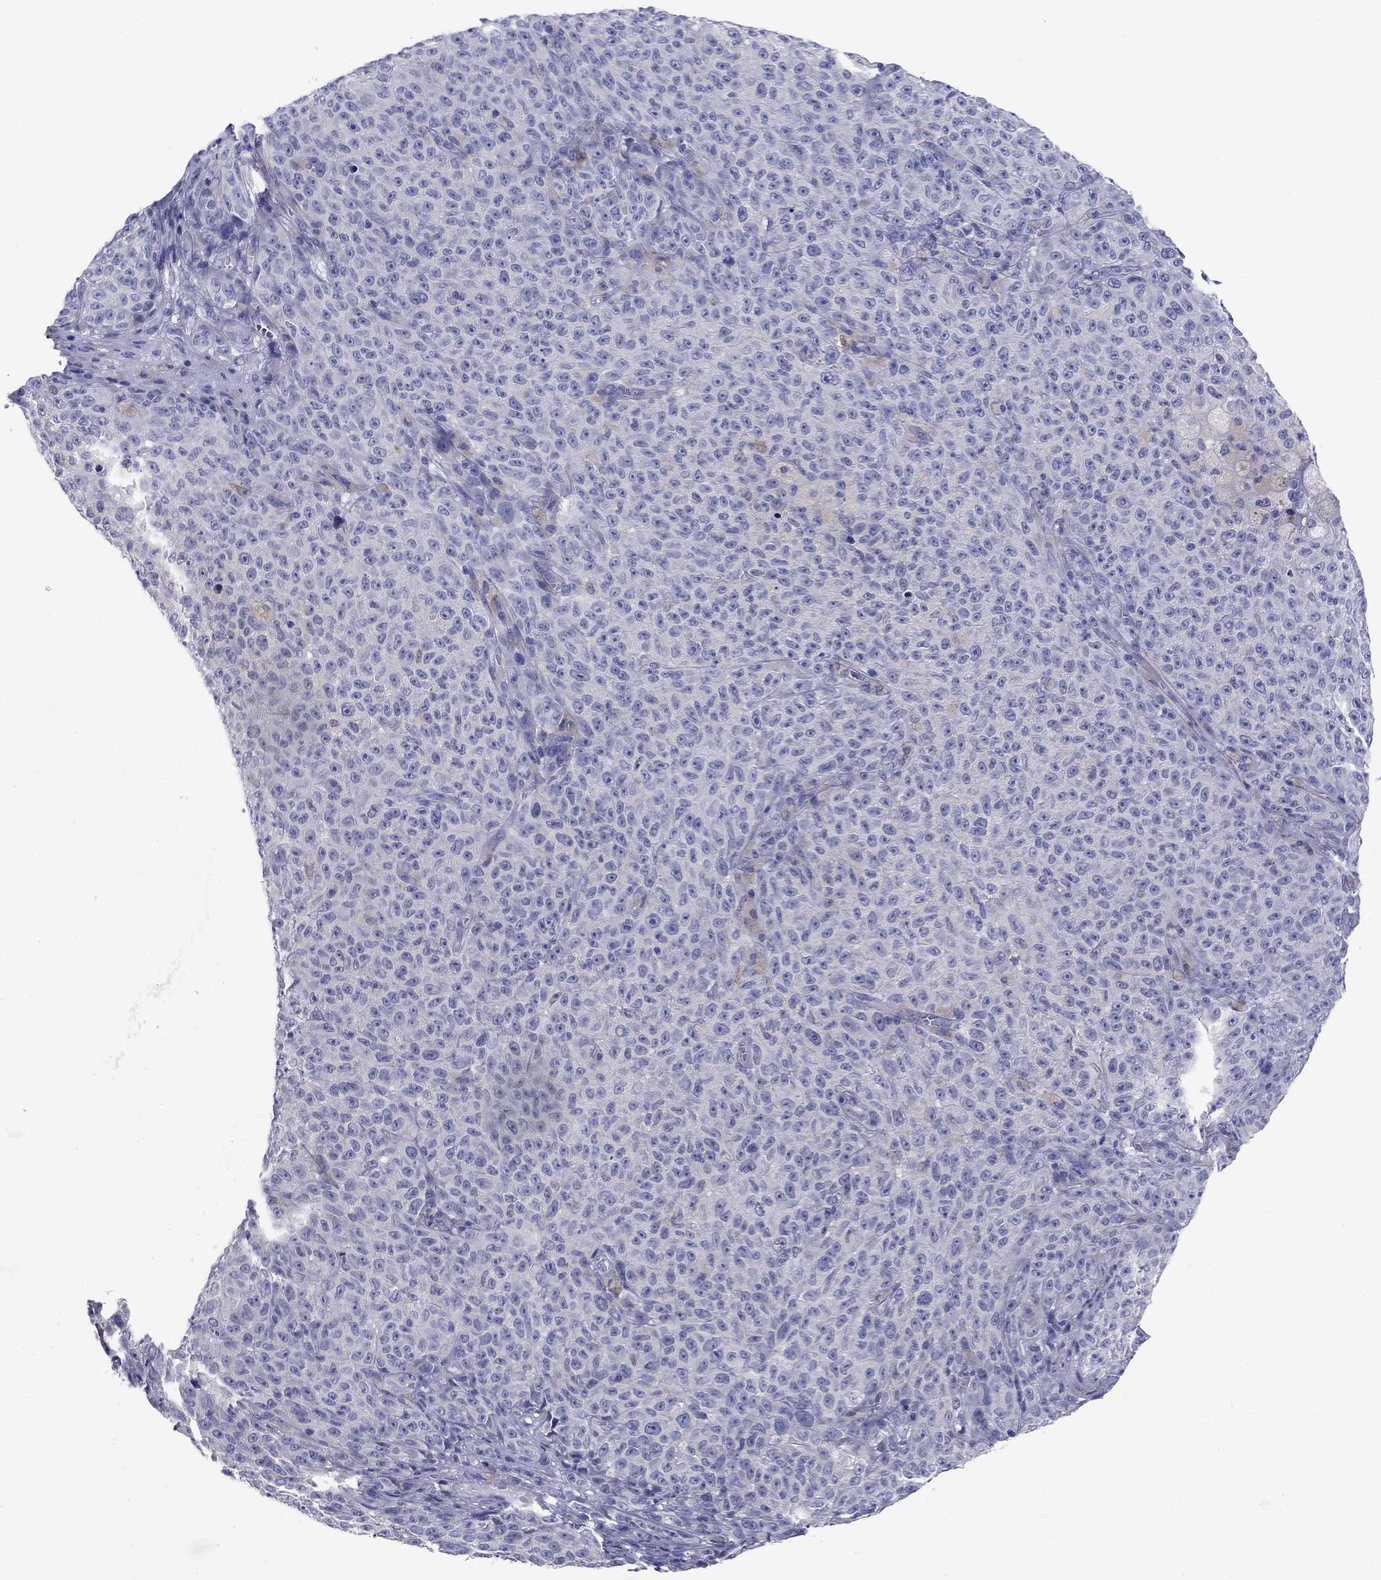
{"staining": {"intensity": "negative", "quantity": "none", "location": "none"}, "tissue": "melanoma", "cell_type": "Tumor cells", "image_type": "cancer", "snomed": [{"axis": "morphology", "description": "Malignant melanoma, NOS"}, {"axis": "topography", "description": "Skin"}], "caption": "There is no significant positivity in tumor cells of malignant melanoma.", "gene": "GRK7", "patient": {"sex": "female", "age": 82}}